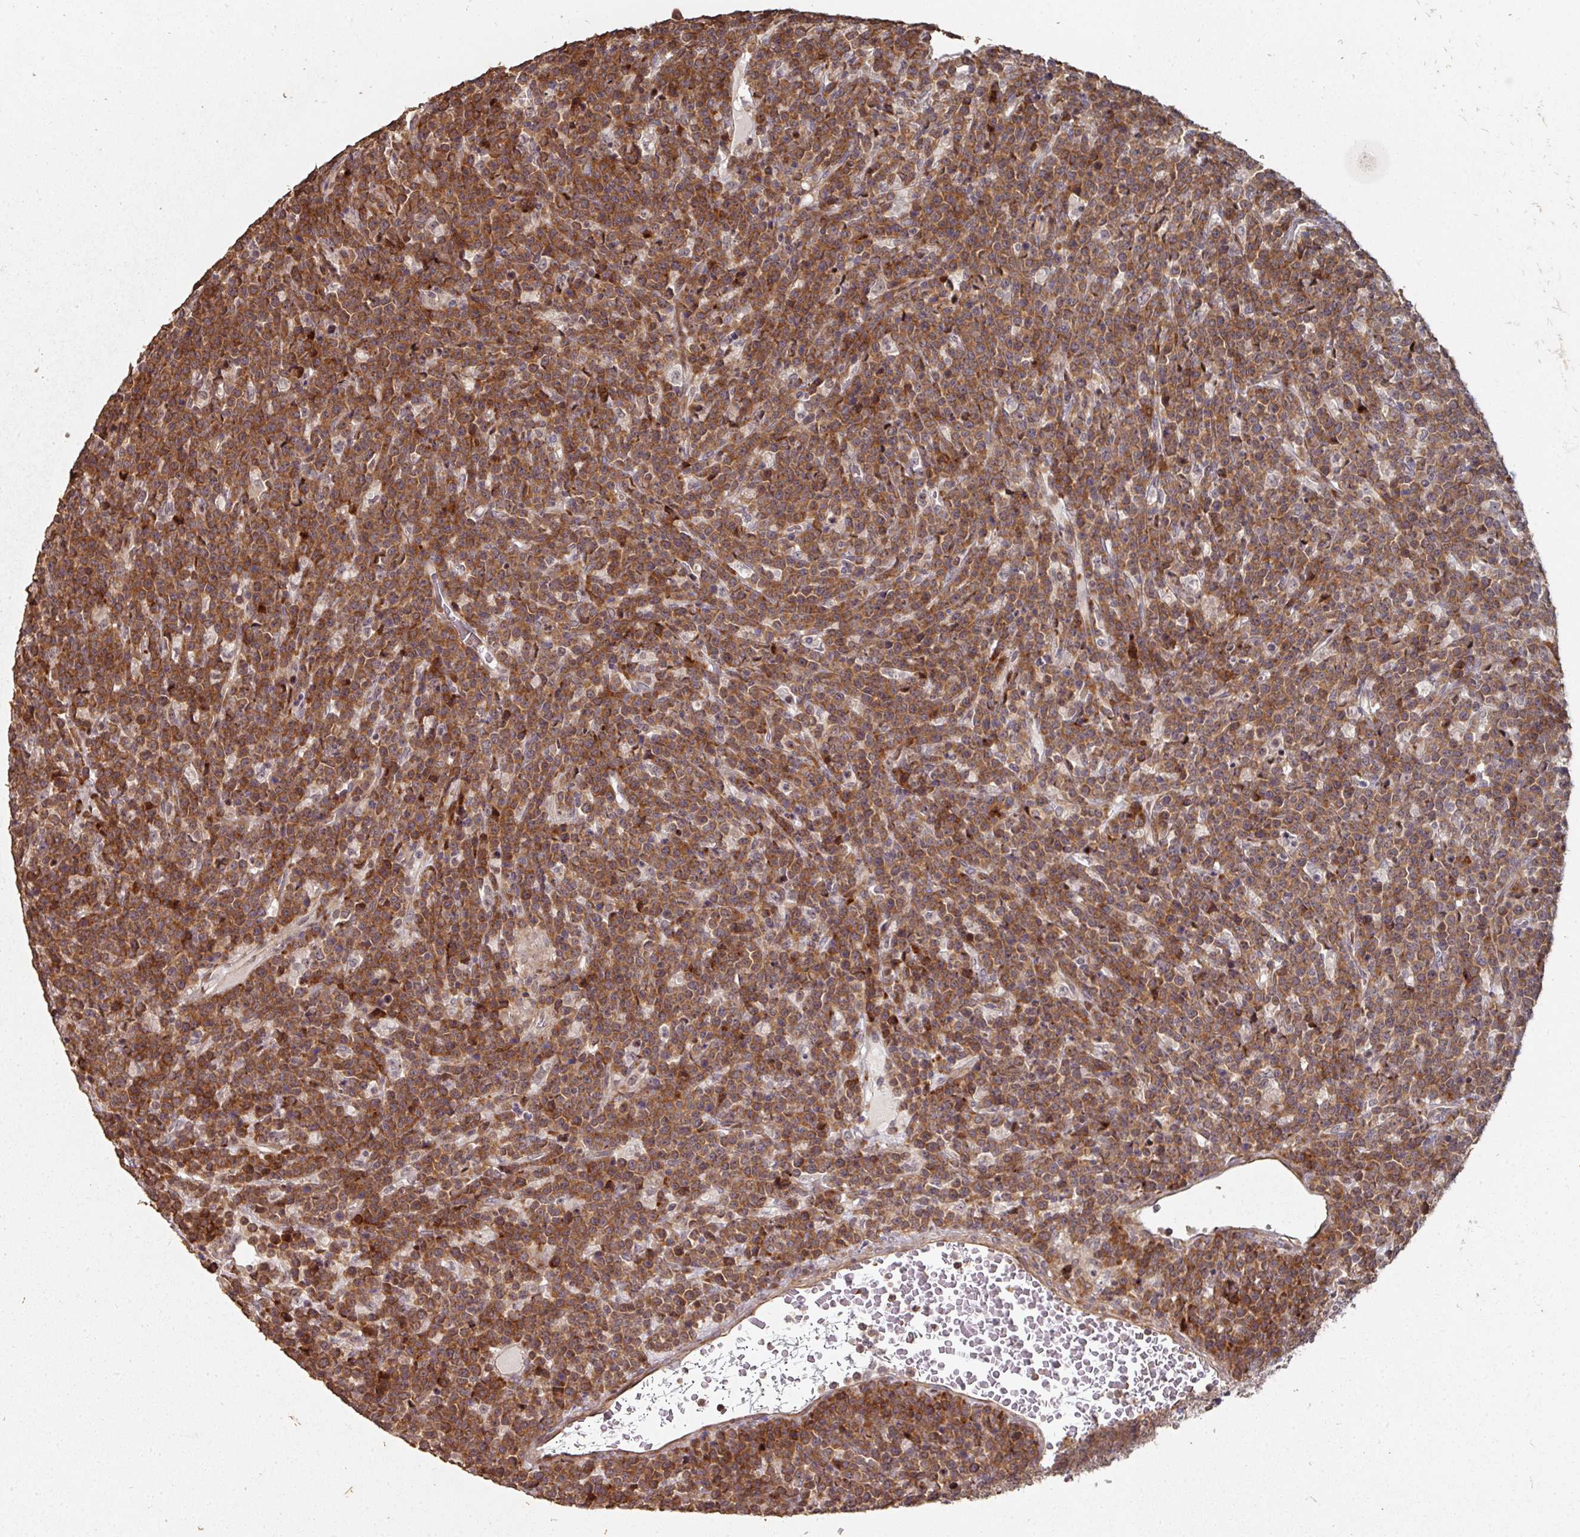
{"staining": {"intensity": "moderate", "quantity": ">75%", "location": "cytoplasmic/membranous"}, "tissue": "lymphoma", "cell_type": "Tumor cells", "image_type": "cancer", "snomed": [{"axis": "morphology", "description": "Malignant lymphoma, non-Hodgkin's type, High grade"}, {"axis": "topography", "description": "Ovary"}], "caption": "Tumor cells show medium levels of moderate cytoplasmic/membranous expression in approximately >75% of cells in human lymphoma.", "gene": "CA7", "patient": {"sex": "female", "age": 56}}